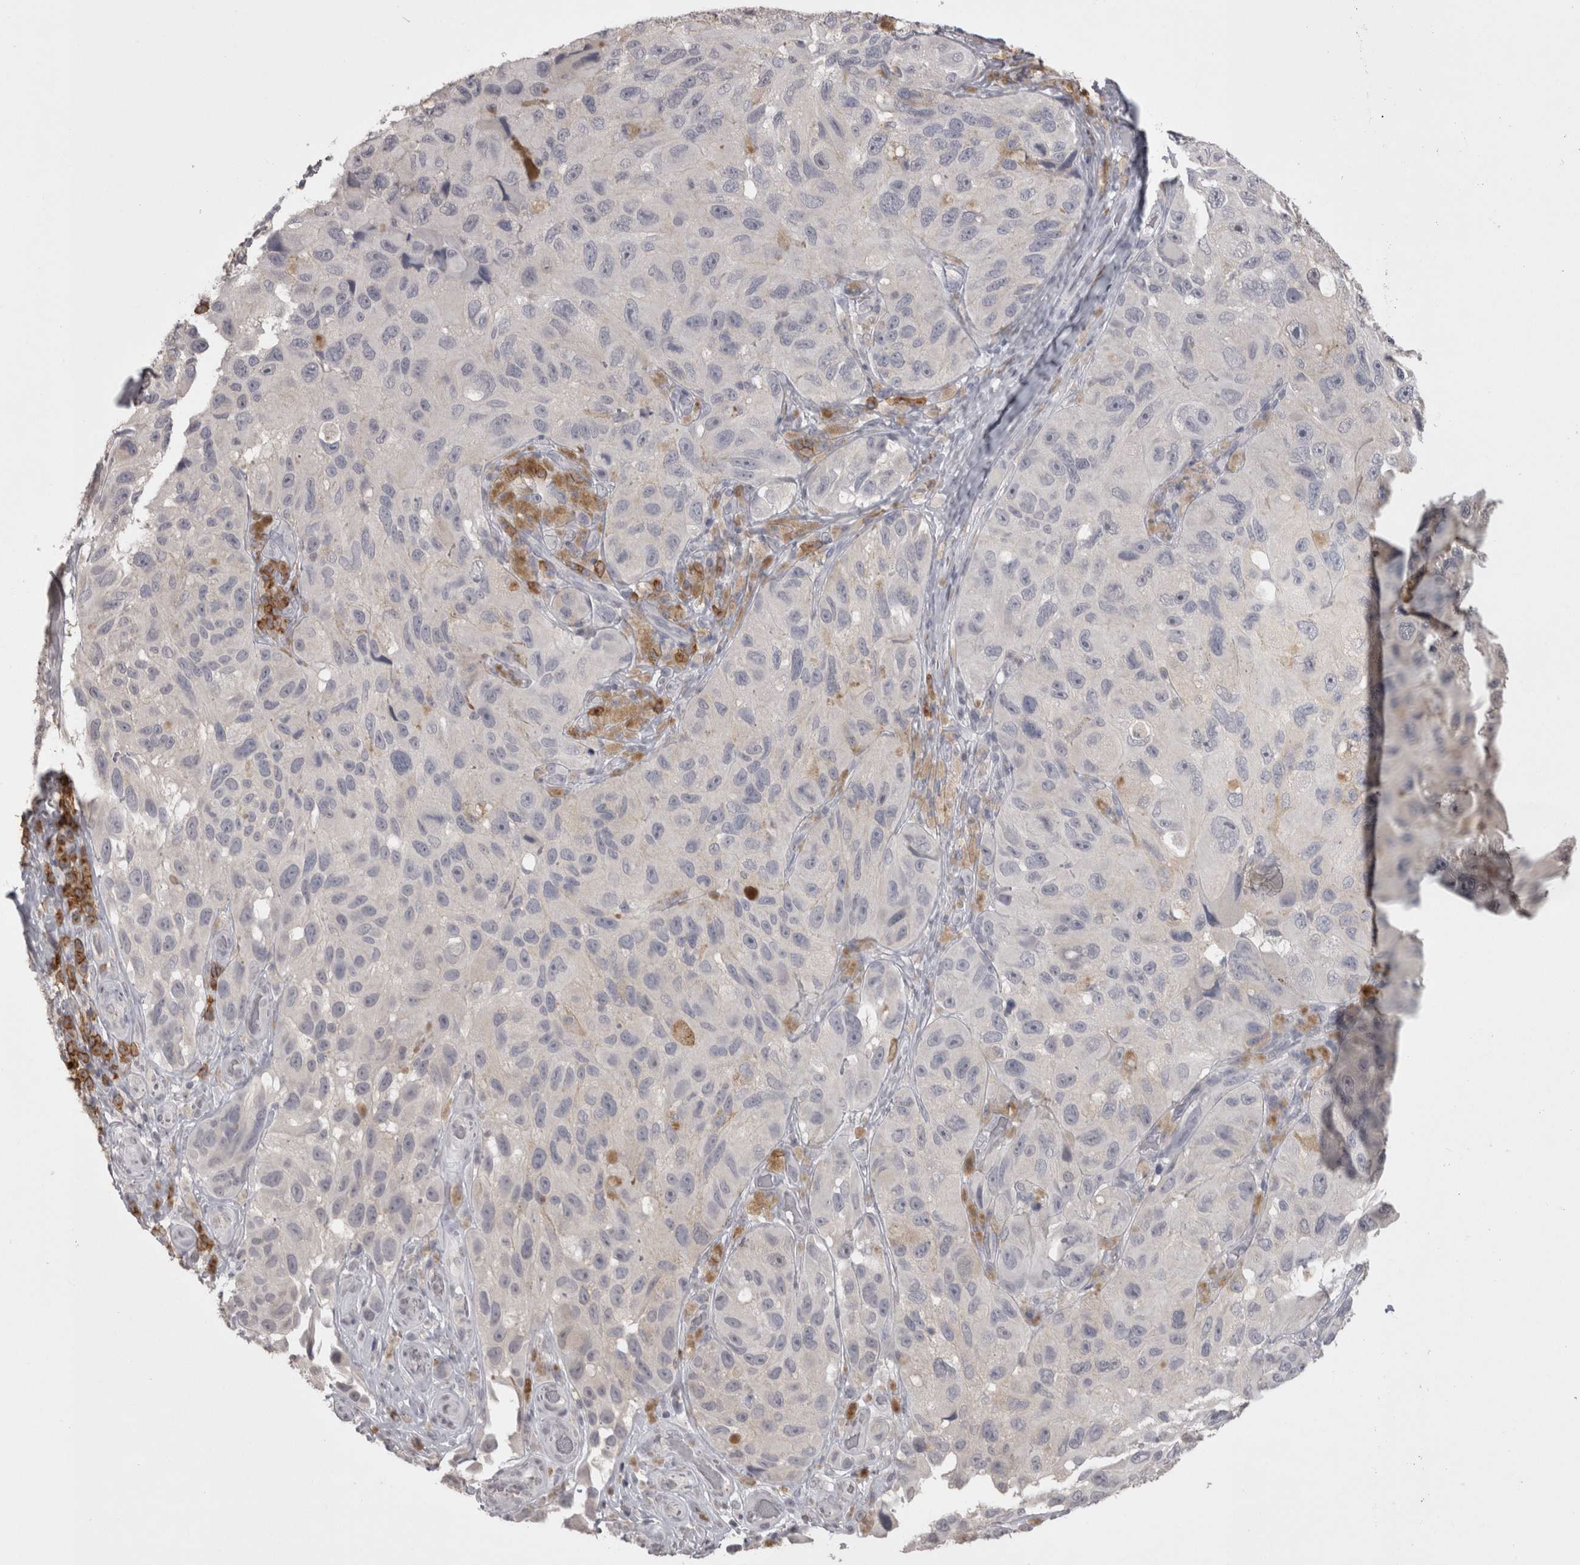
{"staining": {"intensity": "negative", "quantity": "none", "location": "none"}, "tissue": "melanoma", "cell_type": "Tumor cells", "image_type": "cancer", "snomed": [{"axis": "morphology", "description": "Malignant melanoma, NOS"}, {"axis": "topography", "description": "Skin"}], "caption": "Immunohistochemistry (IHC) of malignant melanoma displays no expression in tumor cells. The staining is performed using DAB brown chromogen with nuclei counter-stained in using hematoxylin.", "gene": "LAX1", "patient": {"sex": "female", "age": 73}}